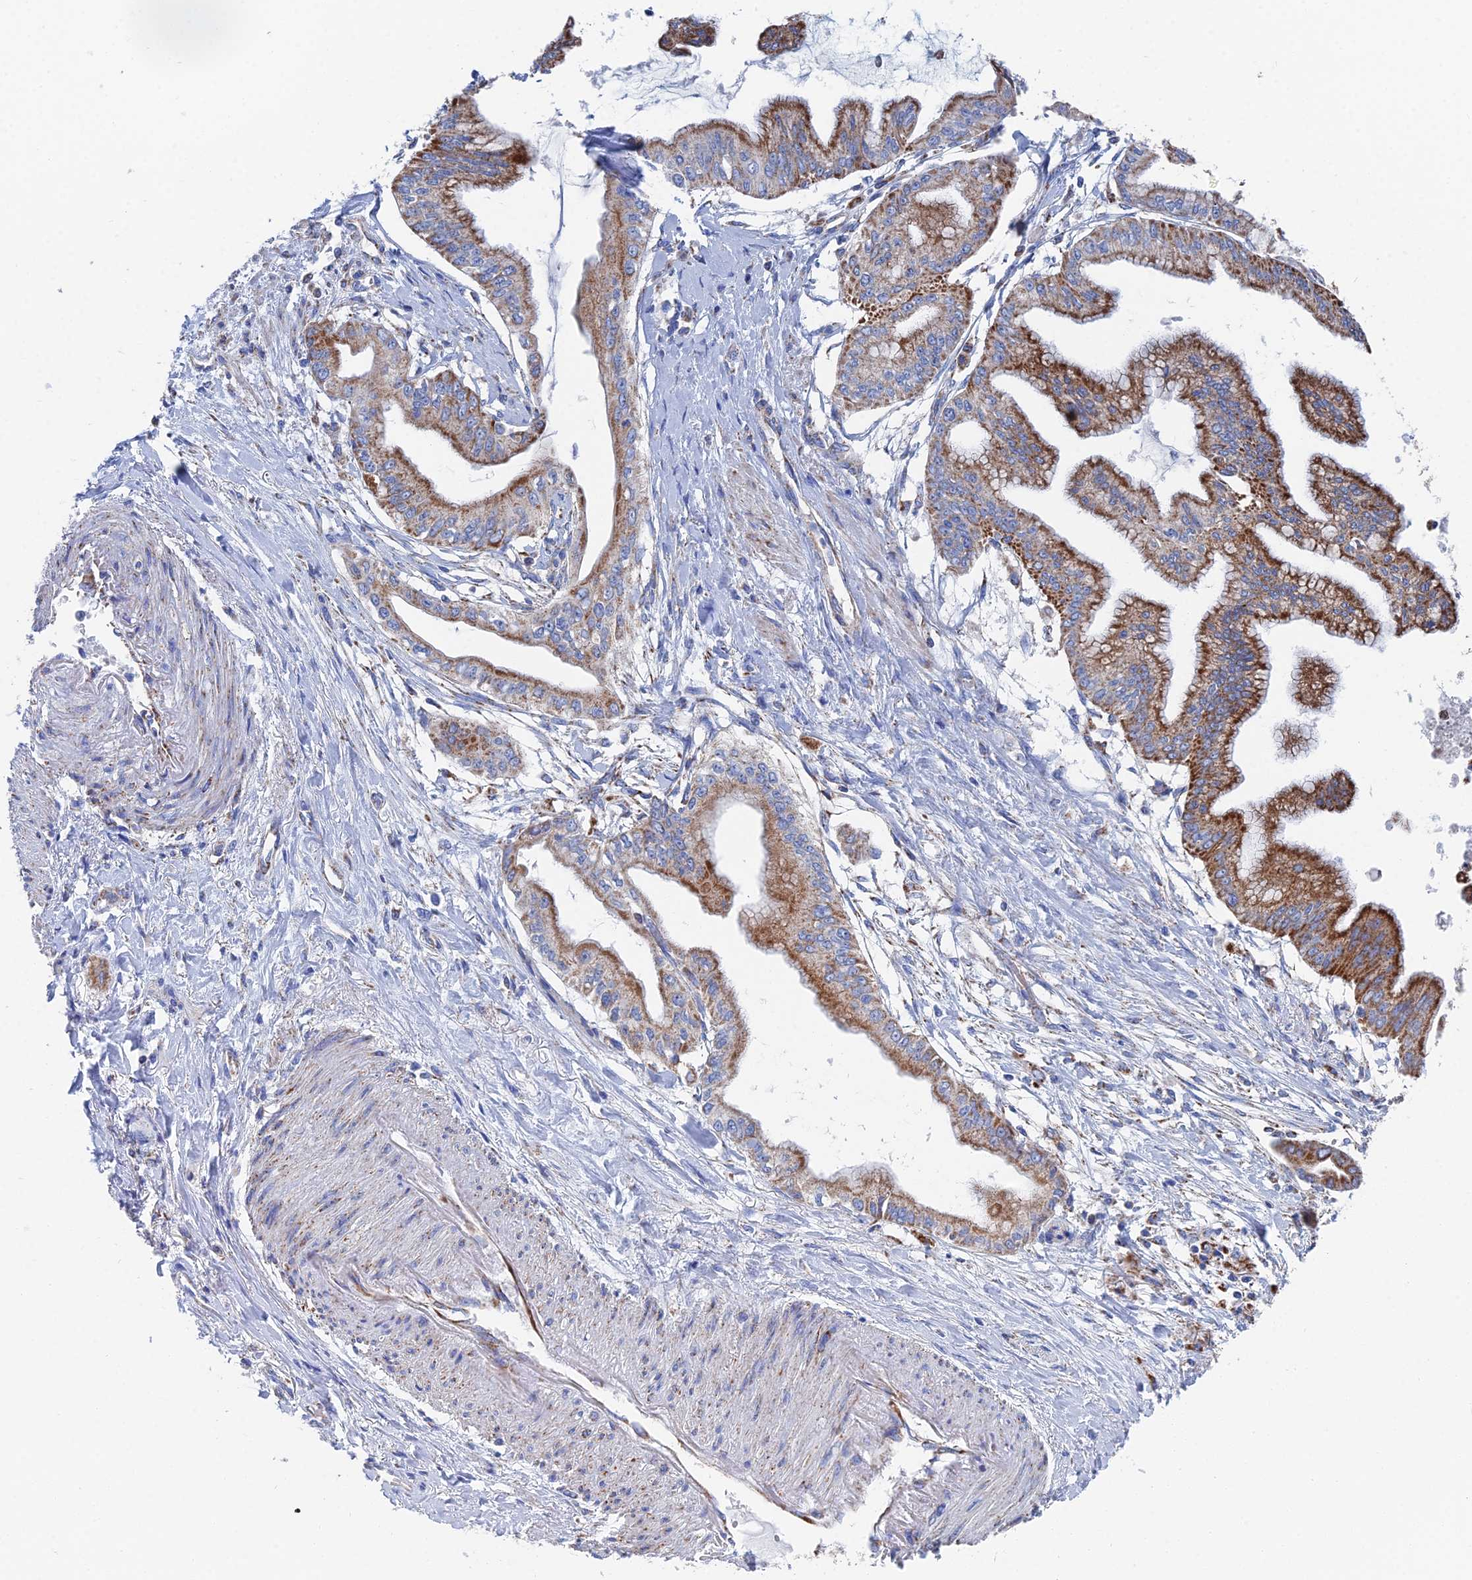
{"staining": {"intensity": "moderate", "quantity": "25%-75%", "location": "cytoplasmic/membranous"}, "tissue": "pancreatic cancer", "cell_type": "Tumor cells", "image_type": "cancer", "snomed": [{"axis": "morphology", "description": "Adenocarcinoma, NOS"}, {"axis": "topography", "description": "Pancreas"}], "caption": "An image showing moderate cytoplasmic/membranous positivity in about 25%-75% of tumor cells in adenocarcinoma (pancreatic), as visualized by brown immunohistochemical staining.", "gene": "IFT80", "patient": {"sex": "male", "age": 46}}